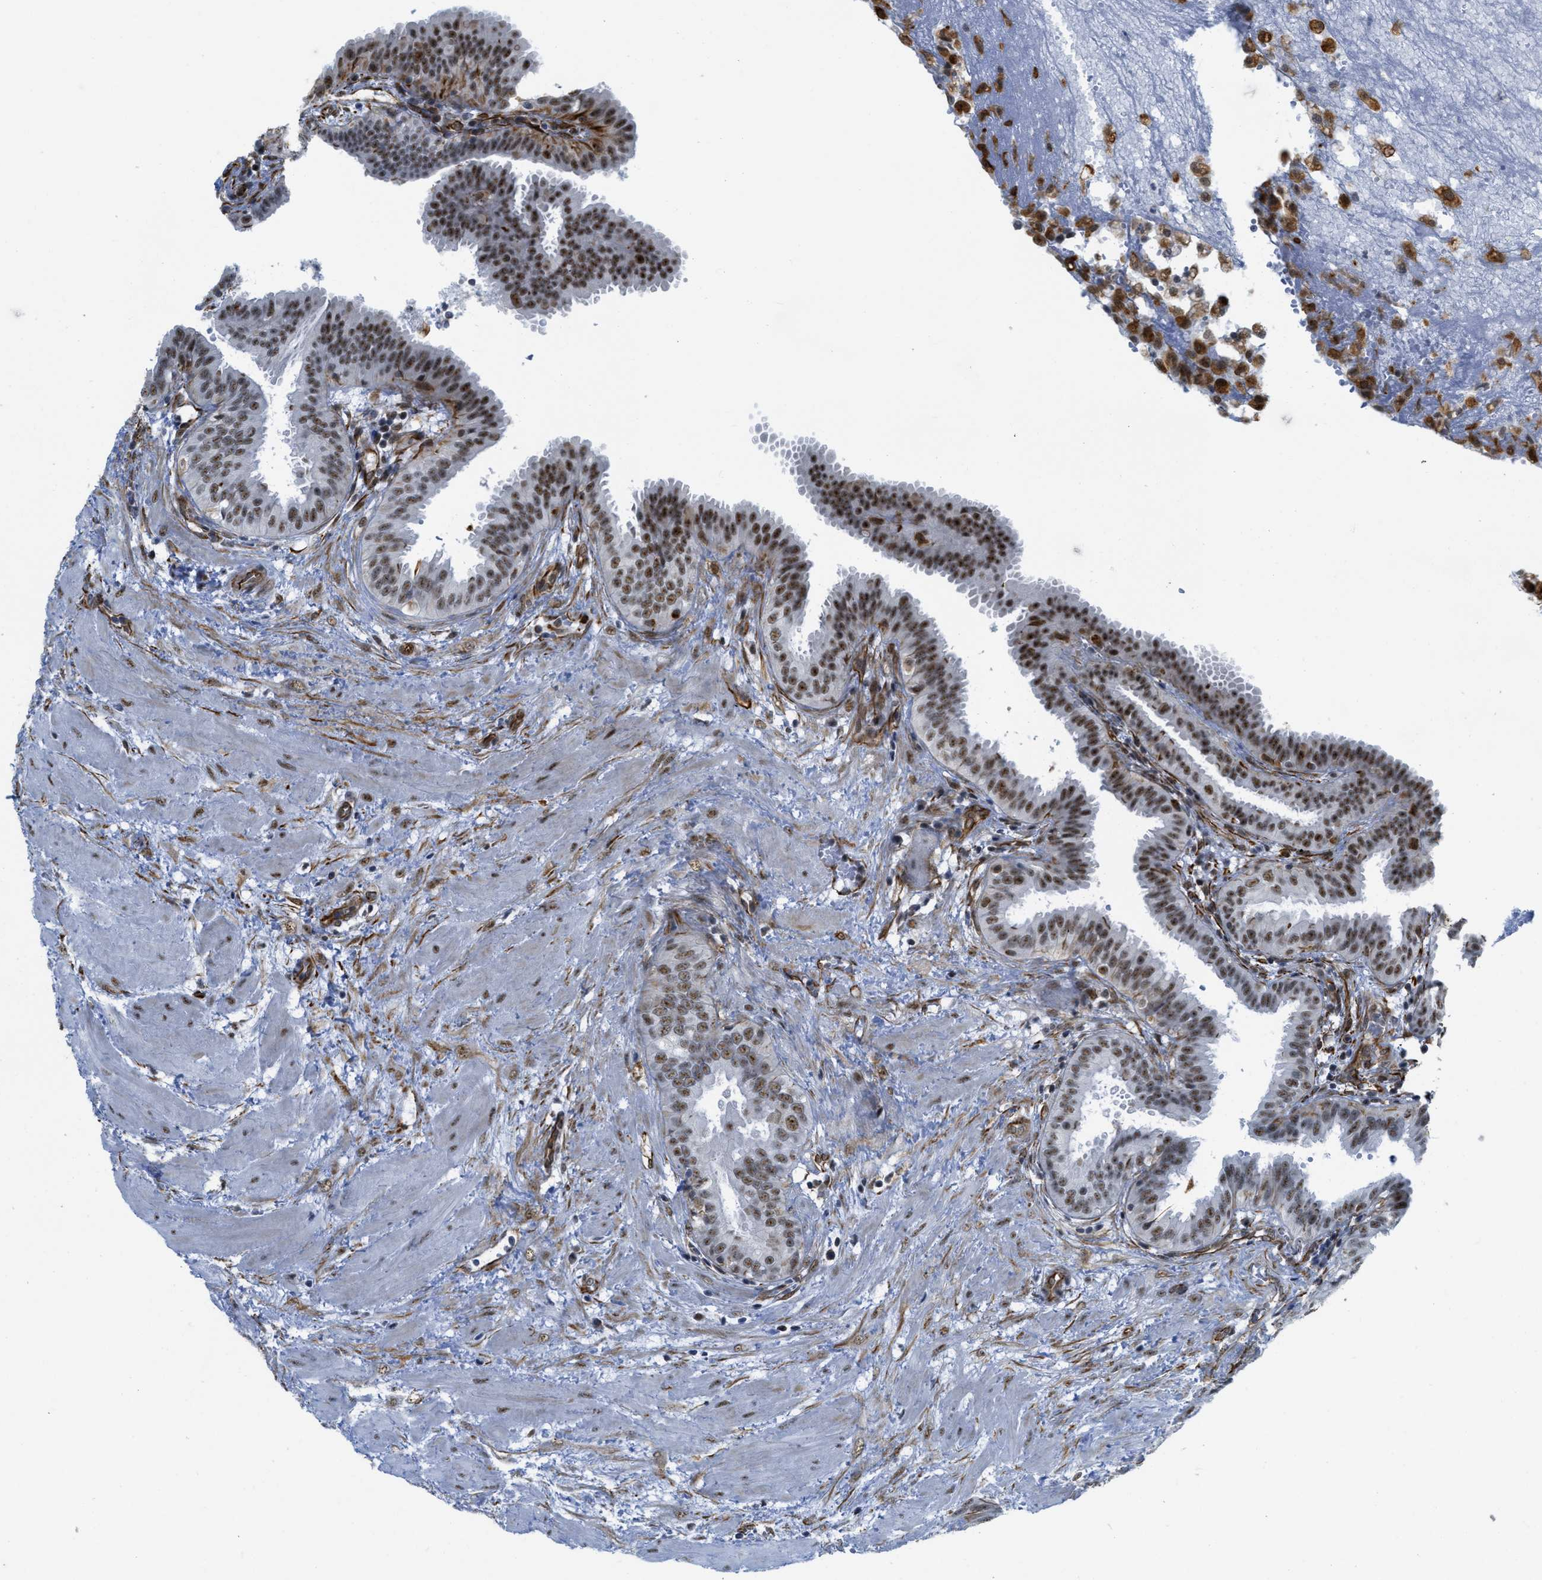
{"staining": {"intensity": "moderate", "quantity": ">75%", "location": "nuclear"}, "tissue": "fallopian tube", "cell_type": "Glandular cells", "image_type": "normal", "snomed": [{"axis": "morphology", "description": "Normal tissue, NOS"}, {"axis": "topography", "description": "Fallopian tube"}, {"axis": "topography", "description": "Placenta"}], "caption": "High-power microscopy captured an IHC image of benign fallopian tube, revealing moderate nuclear staining in approximately >75% of glandular cells.", "gene": "LRRC8B", "patient": {"sex": "female", "age": 32}}